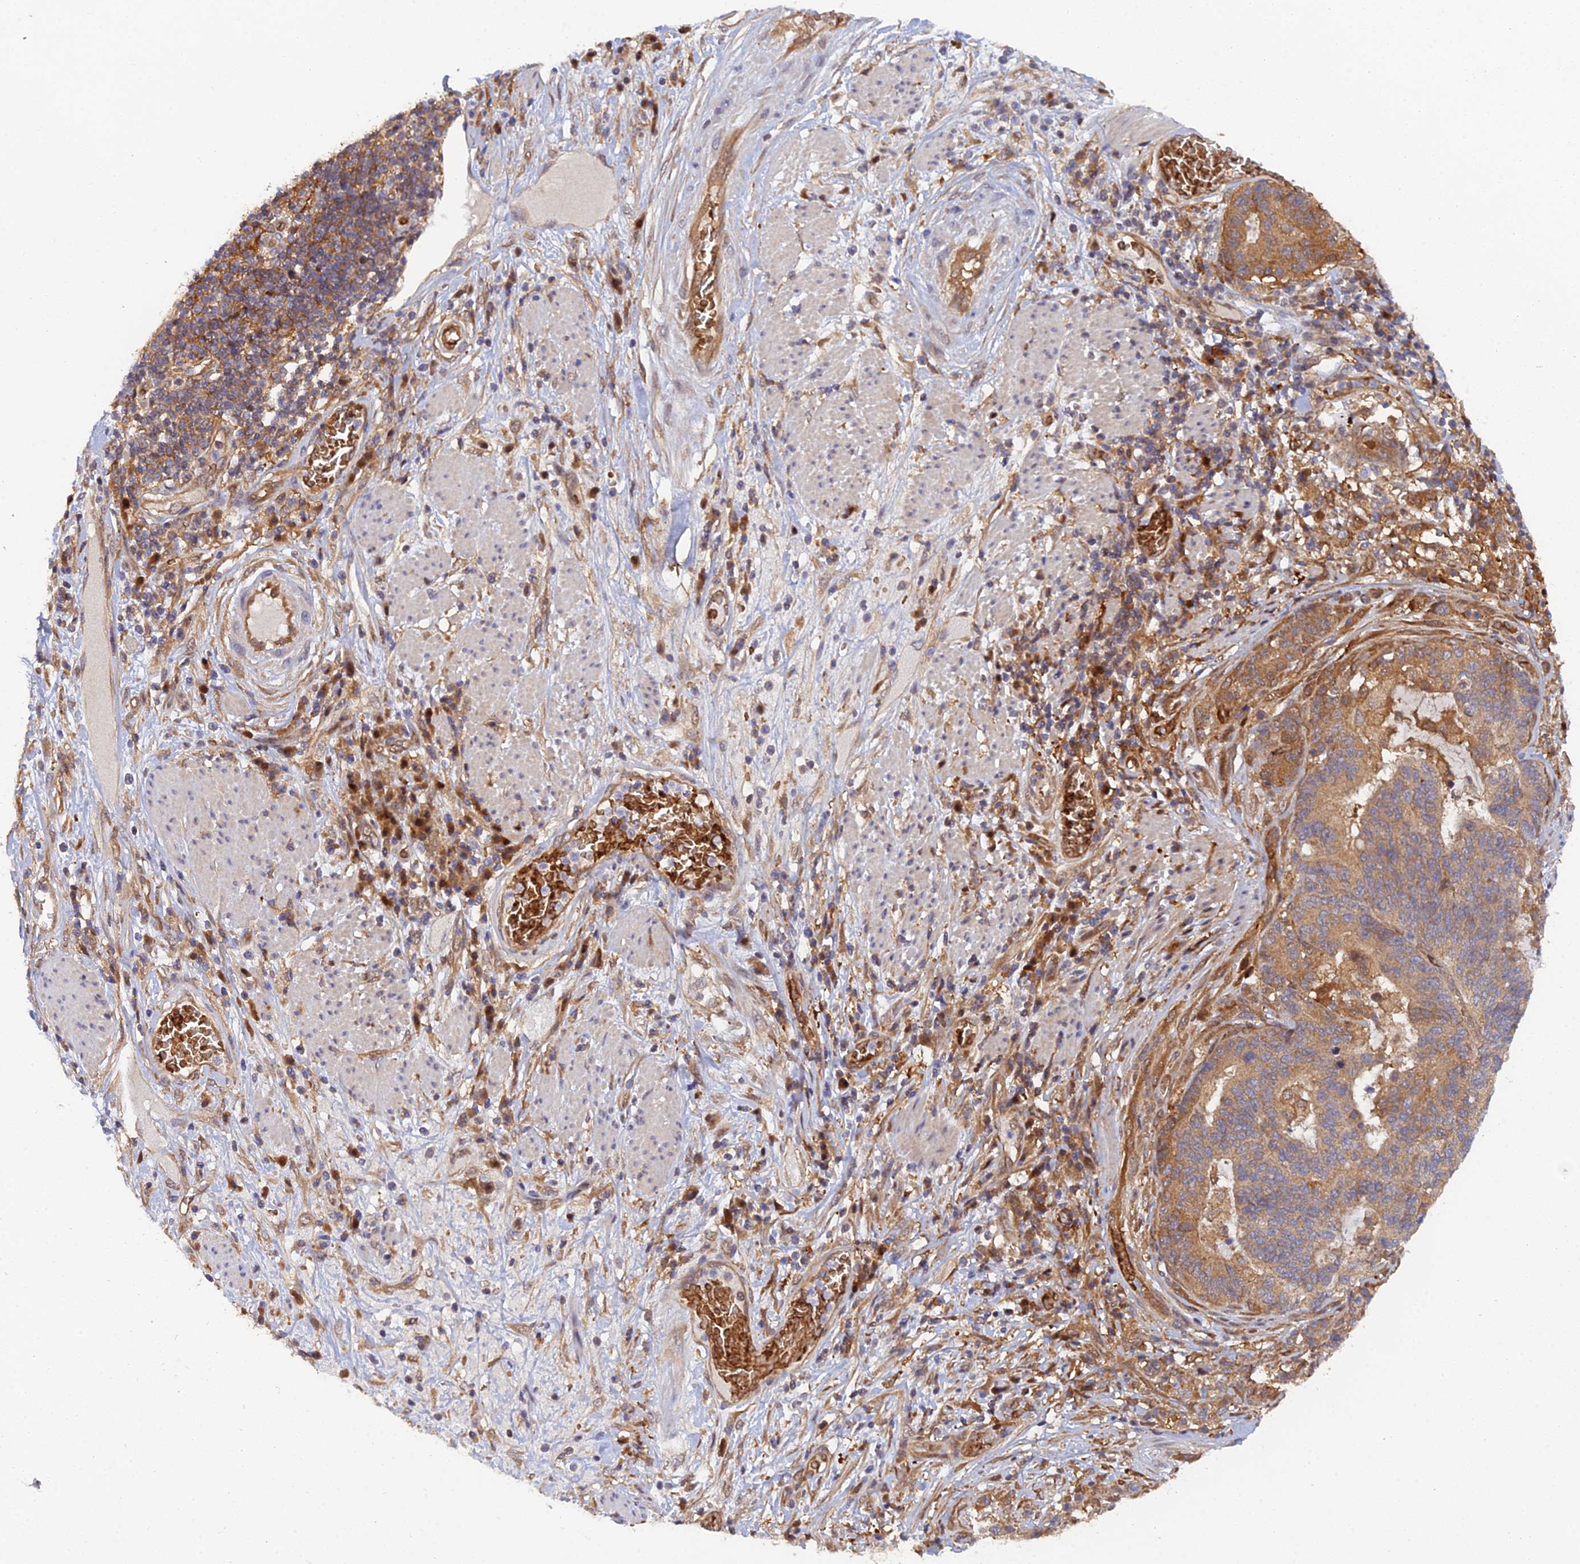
{"staining": {"intensity": "moderate", "quantity": ">75%", "location": "cytoplasmic/membranous"}, "tissue": "stomach cancer", "cell_type": "Tumor cells", "image_type": "cancer", "snomed": [{"axis": "morphology", "description": "Normal tissue, NOS"}, {"axis": "morphology", "description": "Adenocarcinoma, NOS"}, {"axis": "topography", "description": "Stomach"}], "caption": "IHC (DAB (3,3'-diaminobenzidine)) staining of adenocarcinoma (stomach) demonstrates moderate cytoplasmic/membranous protein expression in approximately >75% of tumor cells.", "gene": "ARL2BP", "patient": {"sex": "female", "age": 64}}